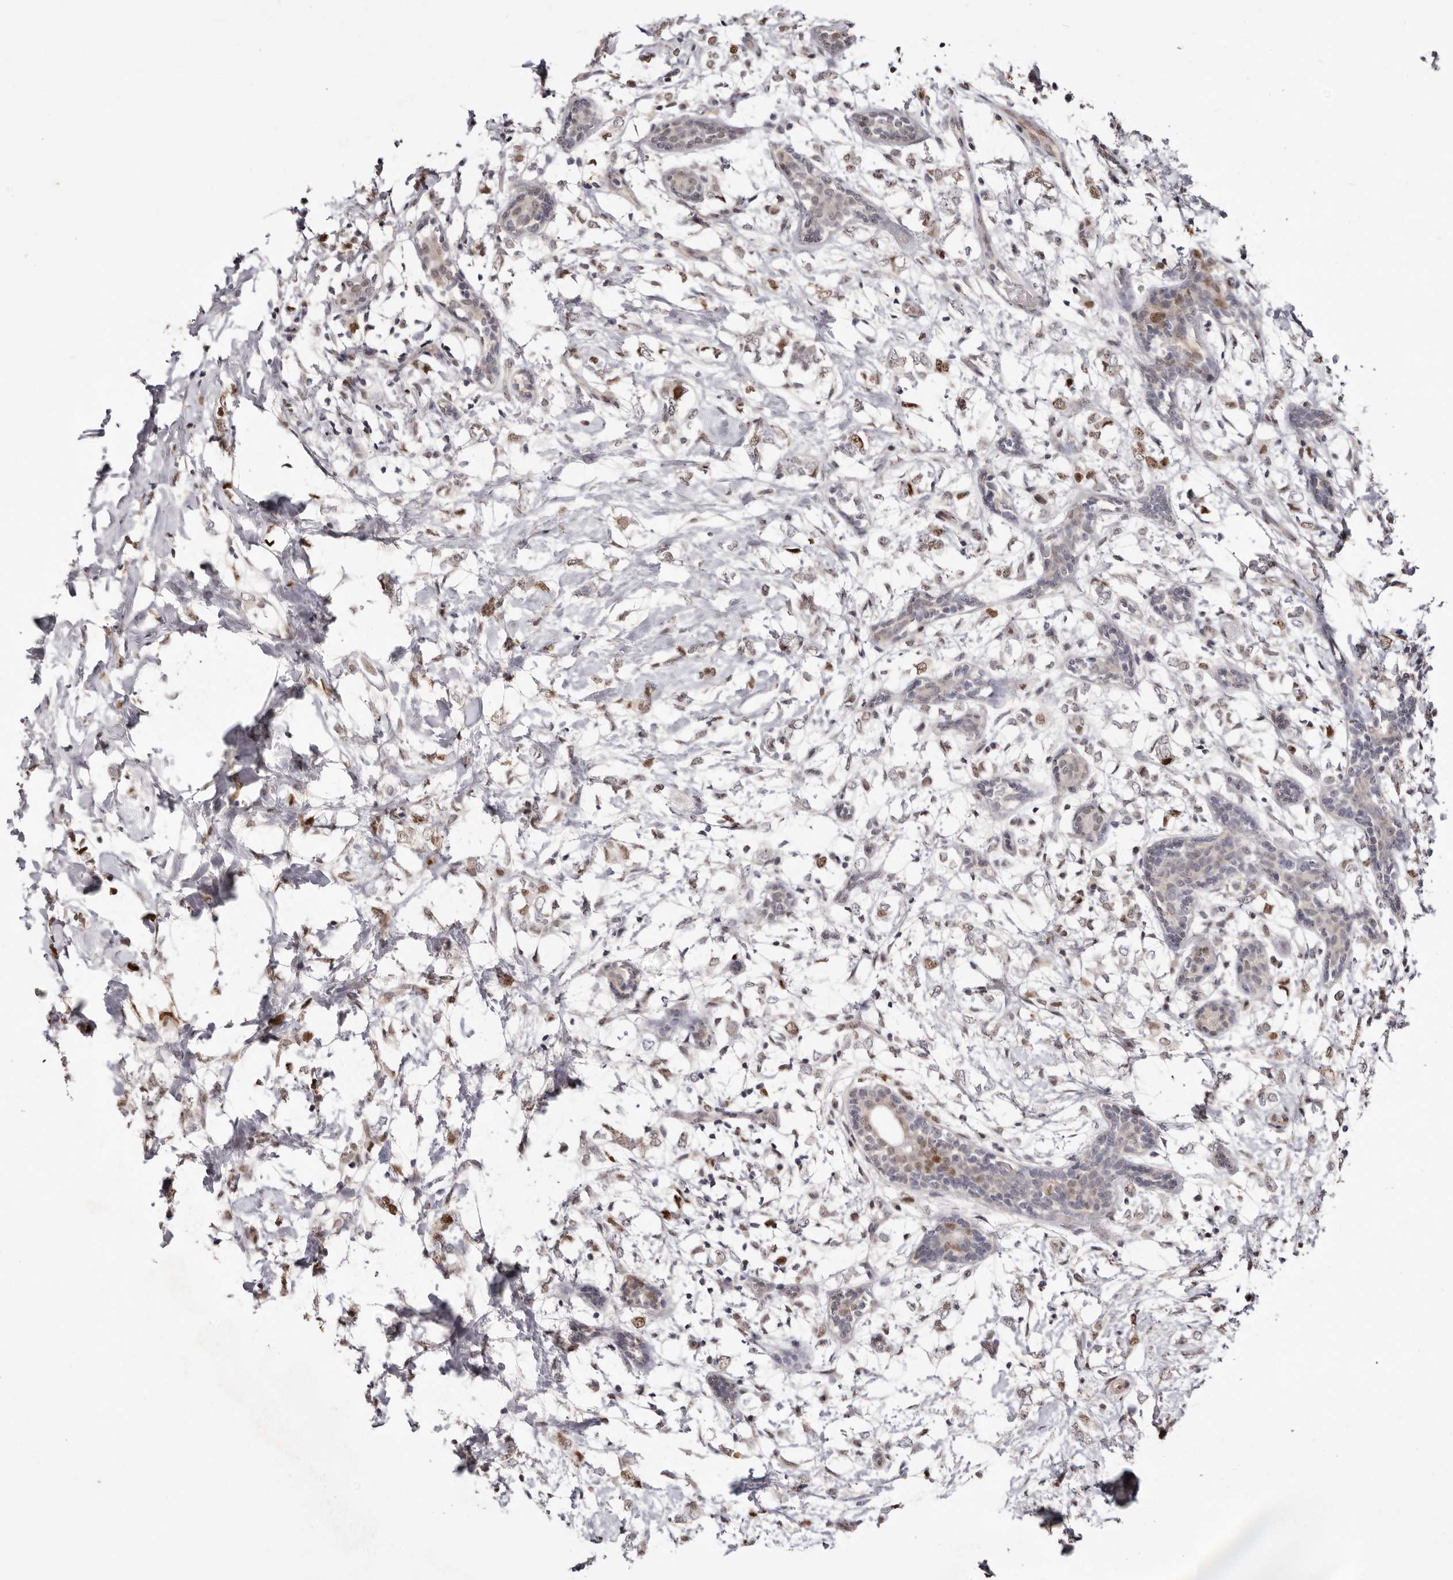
{"staining": {"intensity": "weak", "quantity": ">75%", "location": "nuclear"}, "tissue": "breast cancer", "cell_type": "Tumor cells", "image_type": "cancer", "snomed": [{"axis": "morphology", "description": "Normal tissue, NOS"}, {"axis": "morphology", "description": "Lobular carcinoma"}, {"axis": "topography", "description": "Breast"}], "caption": "Weak nuclear protein positivity is identified in approximately >75% of tumor cells in breast cancer (lobular carcinoma). Nuclei are stained in blue.", "gene": "NOTCH1", "patient": {"sex": "female", "age": 47}}